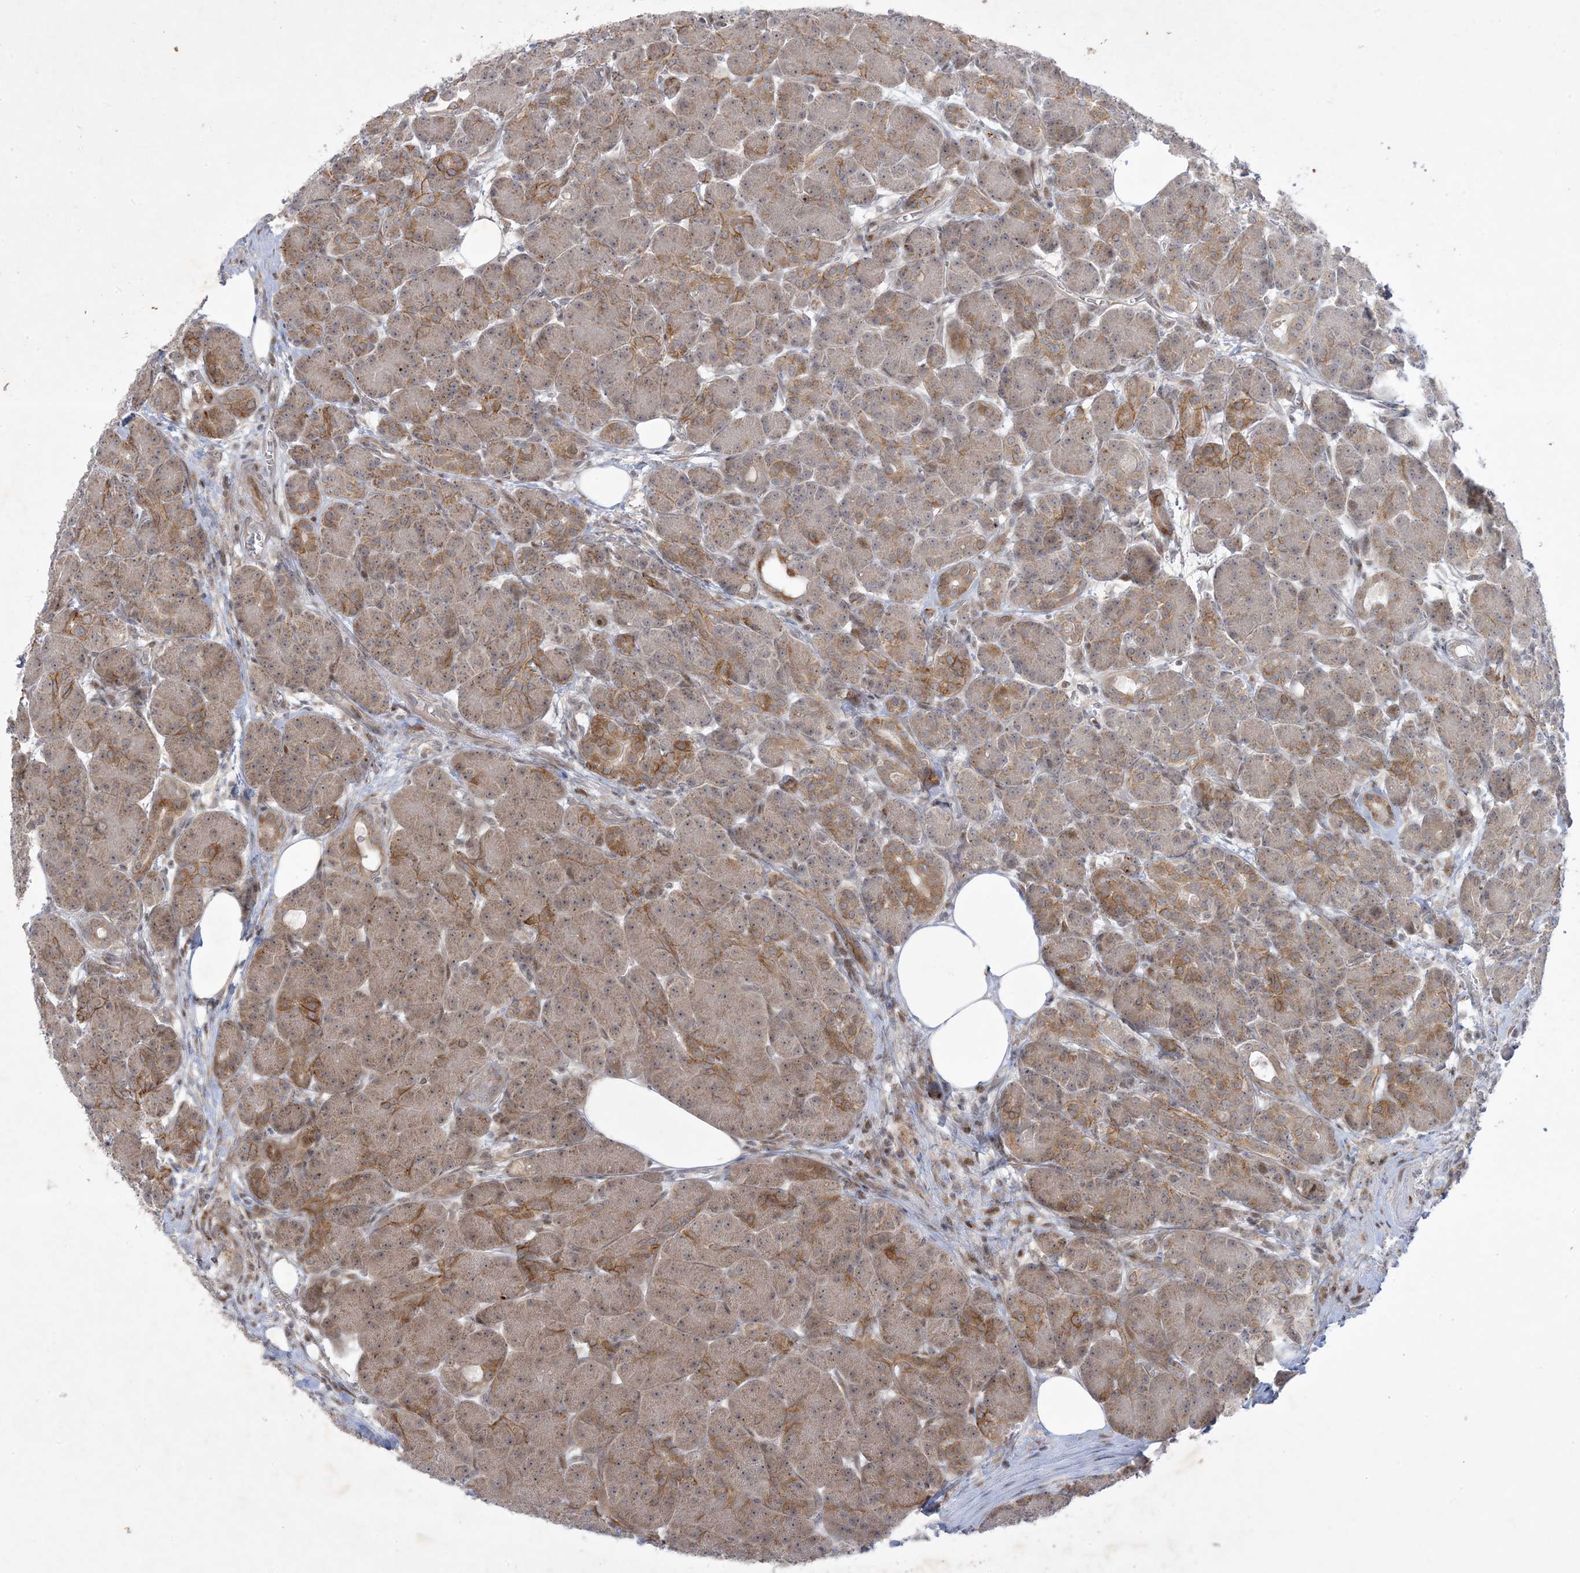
{"staining": {"intensity": "moderate", "quantity": ">75%", "location": "cytoplasmic/membranous"}, "tissue": "pancreas", "cell_type": "Exocrine glandular cells", "image_type": "normal", "snomed": [{"axis": "morphology", "description": "Normal tissue, NOS"}, {"axis": "topography", "description": "Pancreas"}], "caption": "This is a photomicrograph of immunohistochemistry (IHC) staining of benign pancreas, which shows moderate staining in the cytoplasmic/membranous of exocrine glandular cells.", "gene": "SOGA3", "patient": {"sex": "male", "age": 63}}